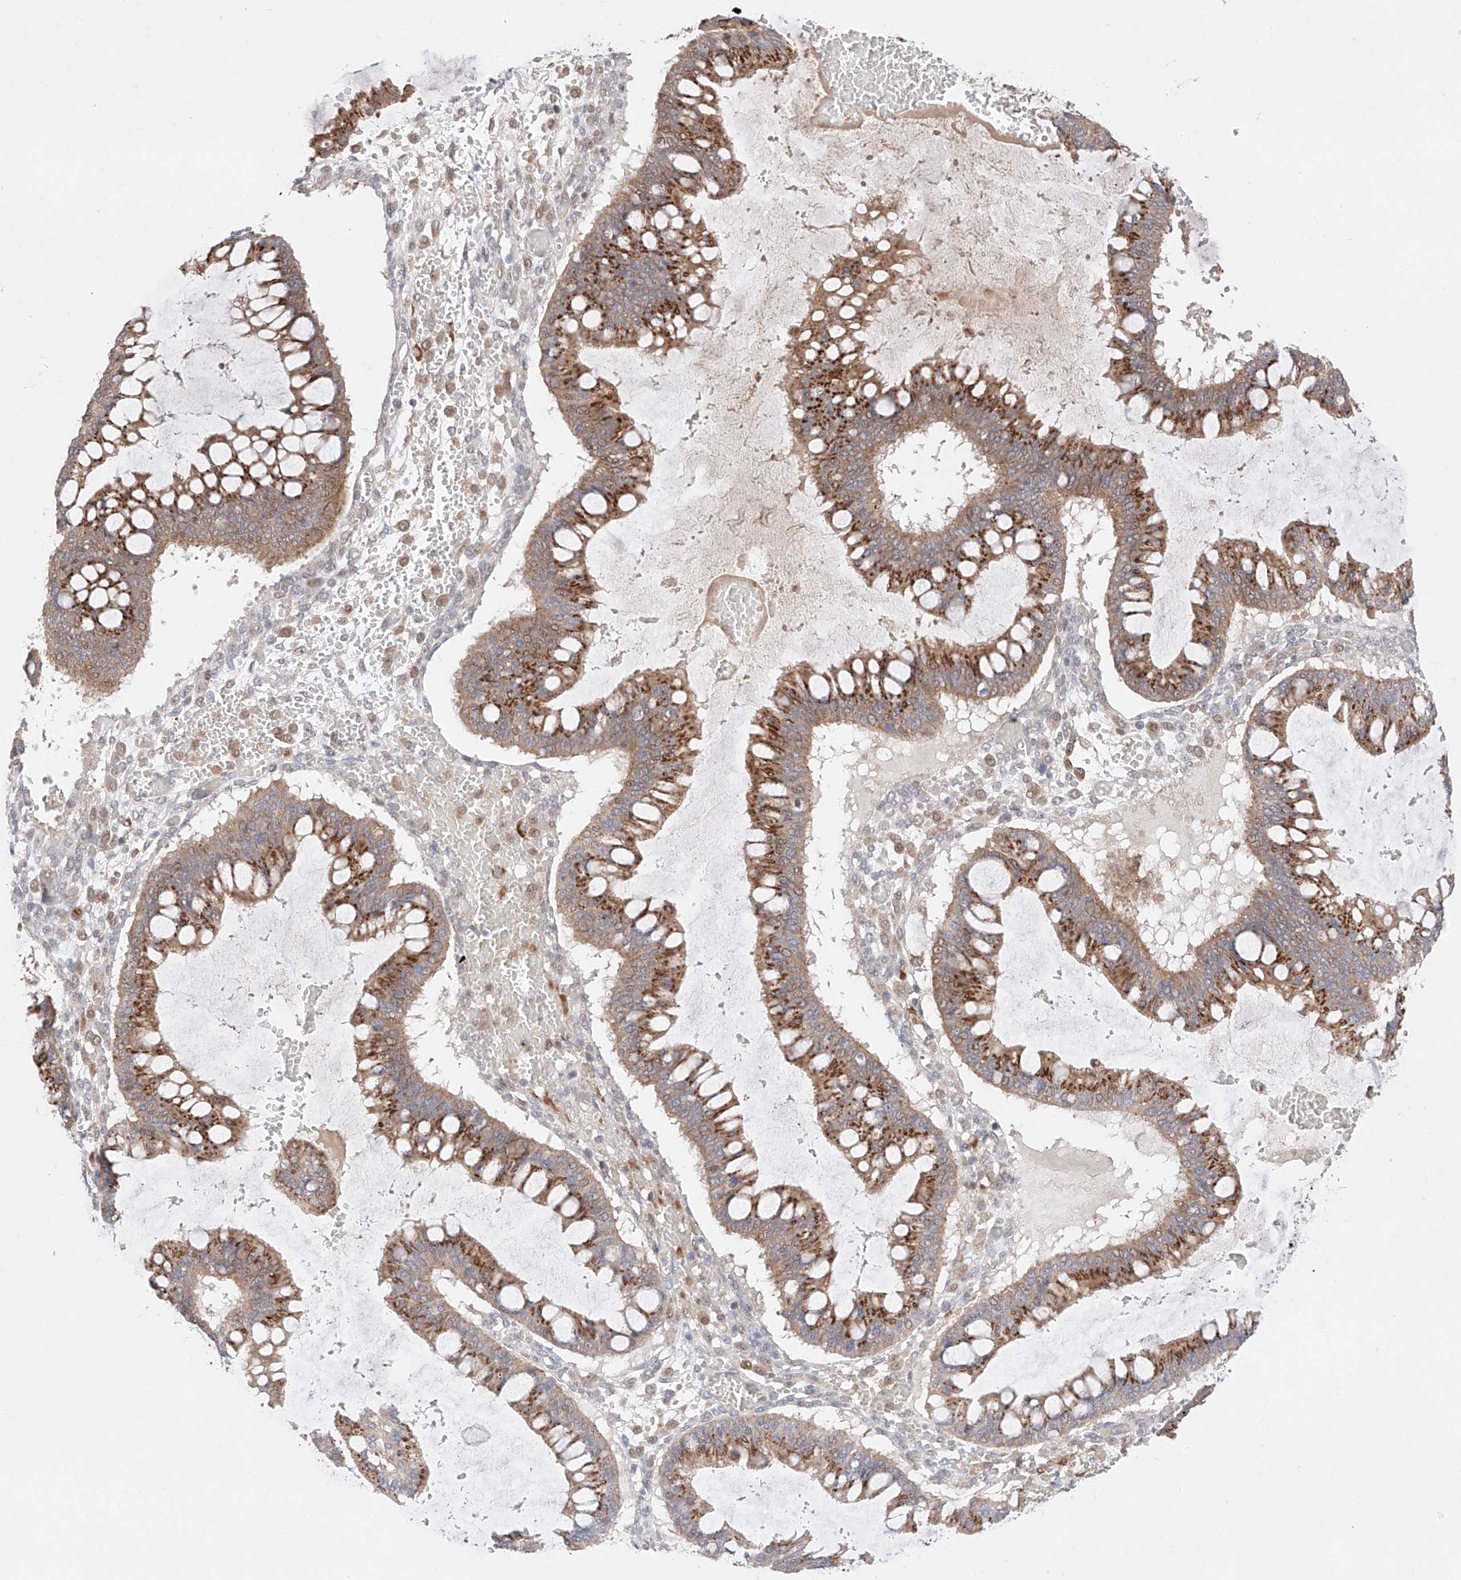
{"staining": {"intensity": "moderate", "quantity": ">75%", "location": "cytoplasmic/membranous"}, "tissue": "ovarian cancer", "cell_type": "Tumor cells", "image_type": "cancer", "snomed": [{"axis": "morphology", "description": "Cystadenocarcinoma, mucinous, NOS"}, {"axis": "topography", "description": "Ovary"}], "caption": "Protein expression by immunohistochemistry (IHC) shows moderate cytoplasmic/membranous staining in about >75% of tumor cells in ovarian cancer. (IHC, brightfield microscopy, high magnification).", "gene": "GCNT1", "patient": {"sex": "female", "age": 73}}